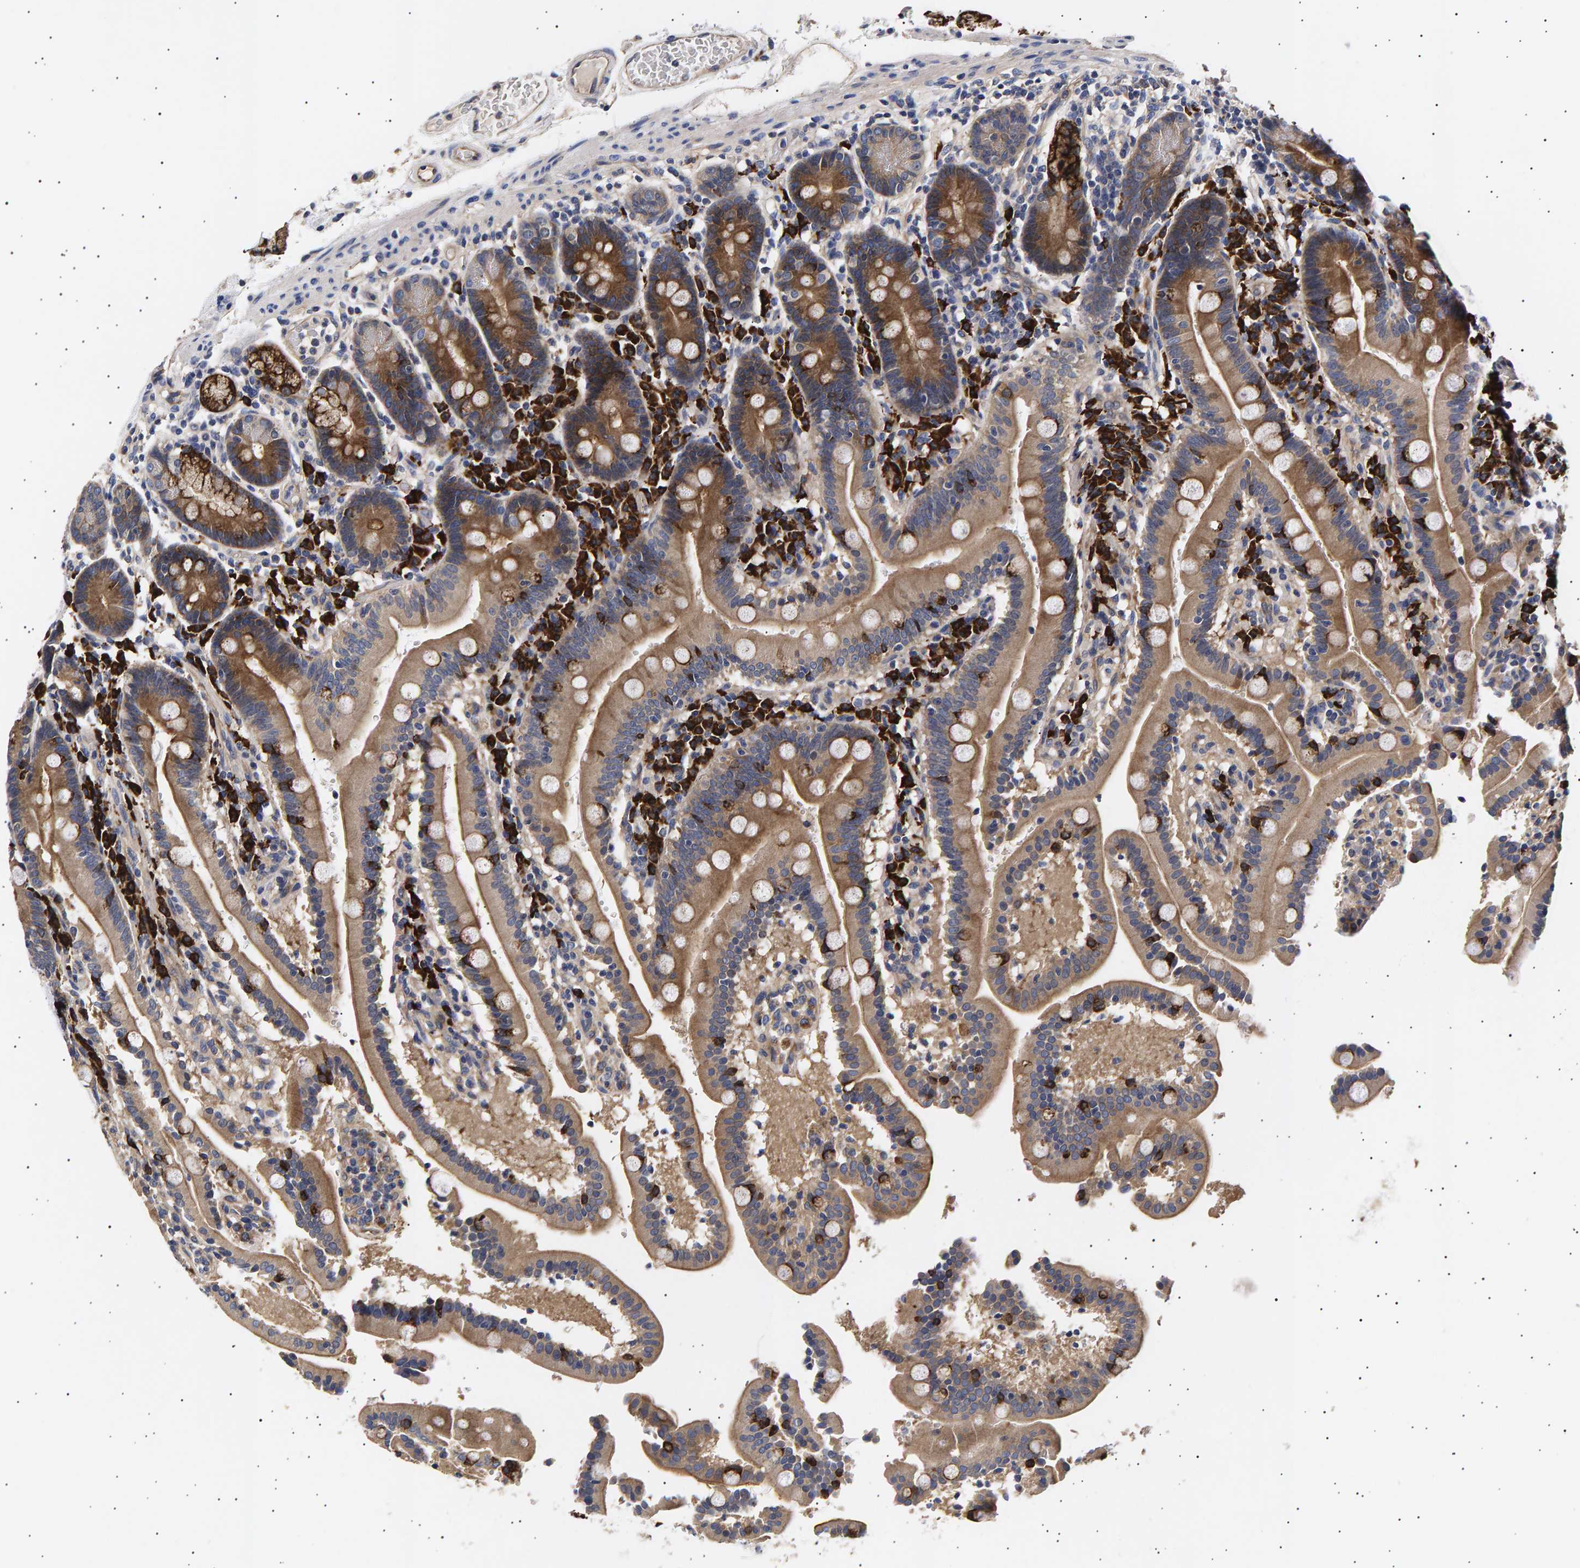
{"staining": {"intensity": "moderate", "quantity": ">75%", "location": "cytoplasmic/membranous"}, "tissue": "duodenum", "cell_type": "Glandular cells", "image_type": "normal", "snomed": [{"axis": "morphology", "description": "Normal tissue, NOS"}, {"axis": "topography", "description": "Small intestine, NOS"}], "caption": "Moderate cytoplasmic/membranous expression for a protein is appreciated in about >75% of glandular cells of normal duodenum using immunohistochemistry.", "gene": "ANKRD40", "patient": {"sex": "female", "age": 71}}